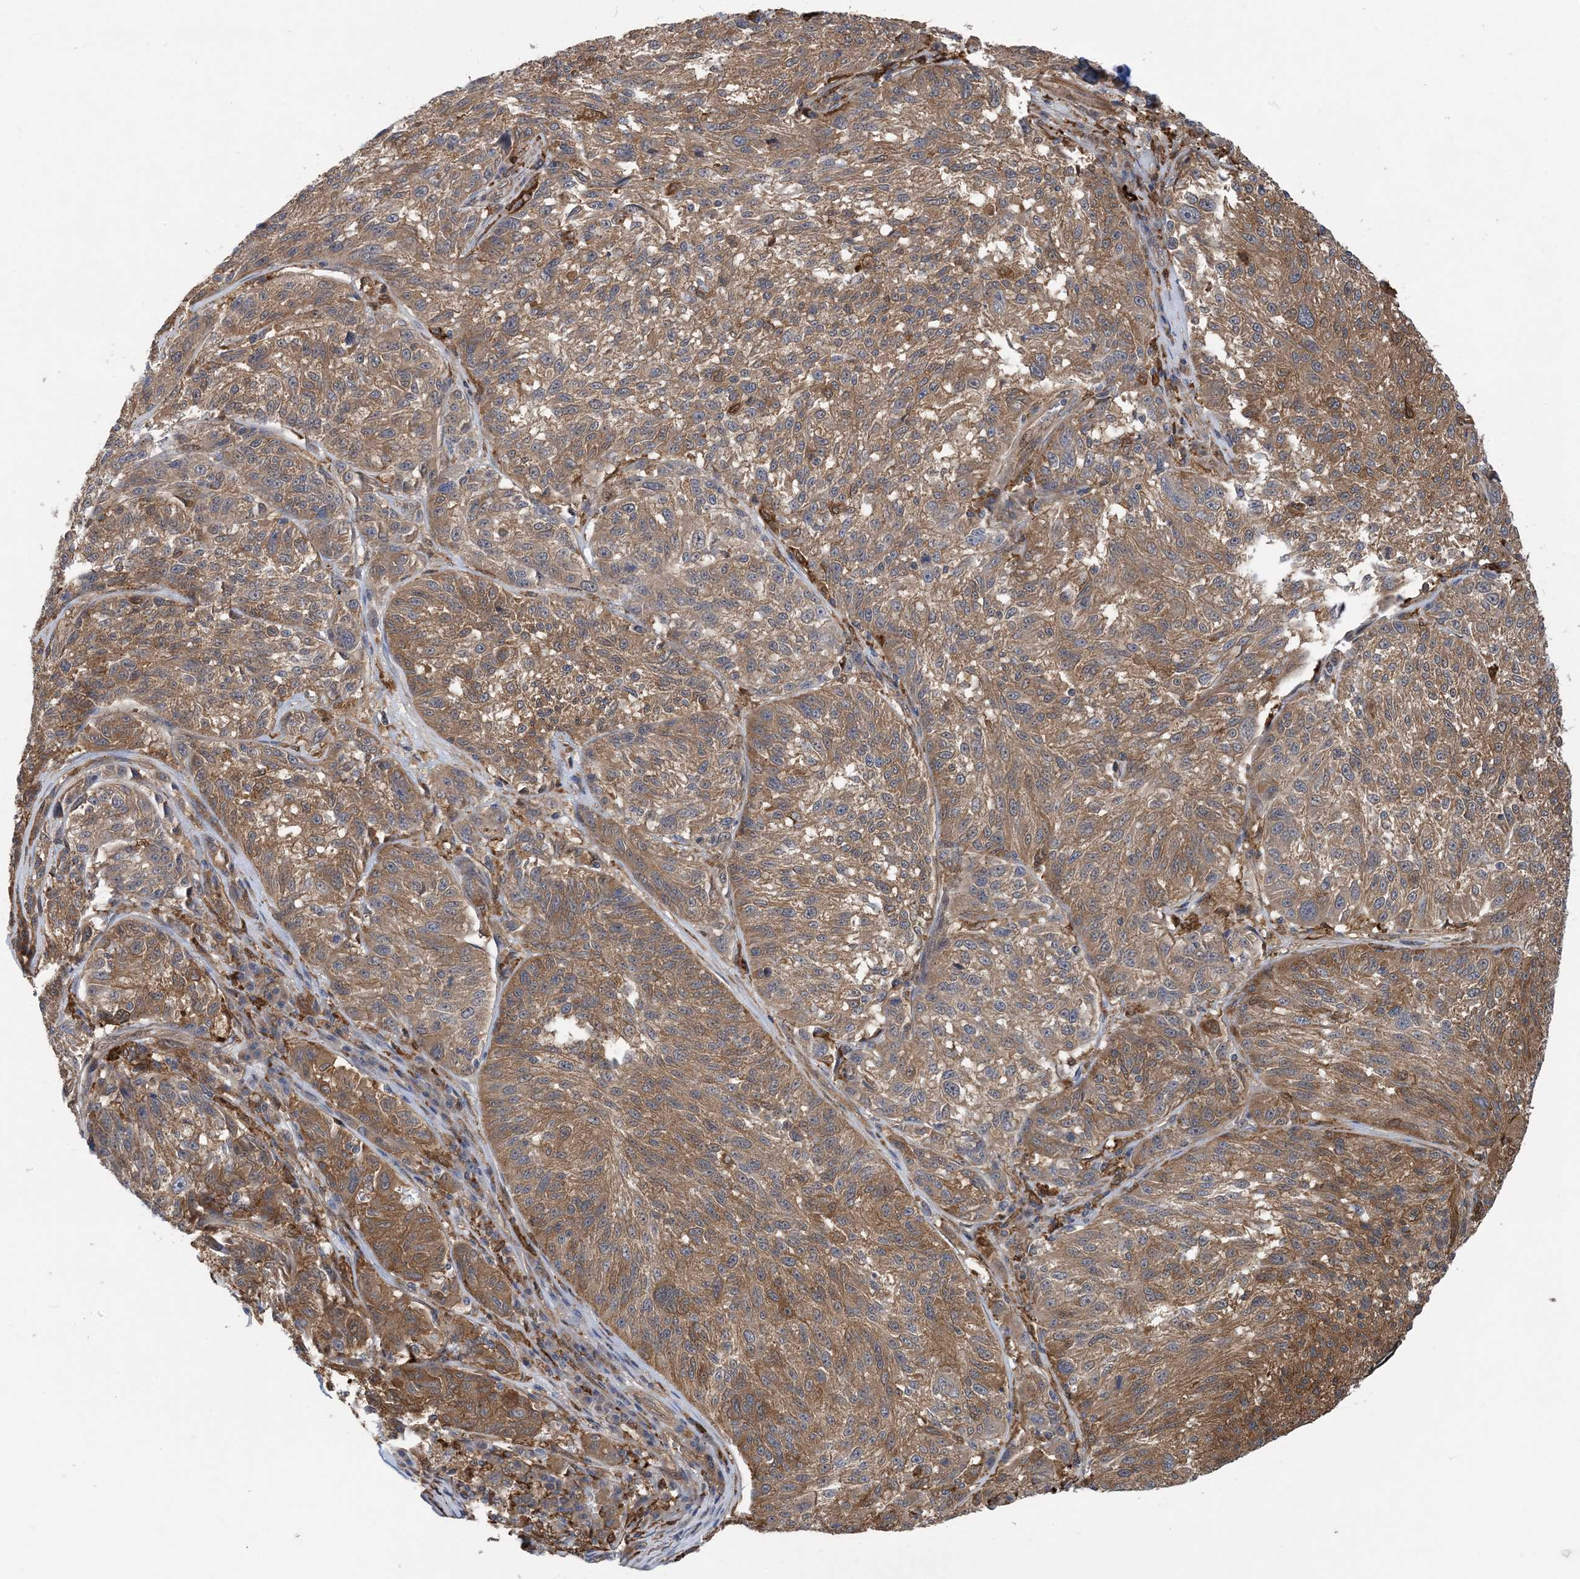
{"staining": {"intensity": "moderate", "quantity": ">75%", "location": "cytoplasmic/membranous"}, "tissue": "melanoma", "cell_type": "Tumor cells", "image_type": "cancer", "snomed": [{"axis": "morphology", "description": "Malignant melanoma, NOS"}, {"axis": "topography", "description": "Skin"}], "caption": "Malignant melanoma stained with a protein marker displays moderate staining in tumor cells.", "gene": "HS1BP3", "patient": {"sex": "male", "age": 53}}